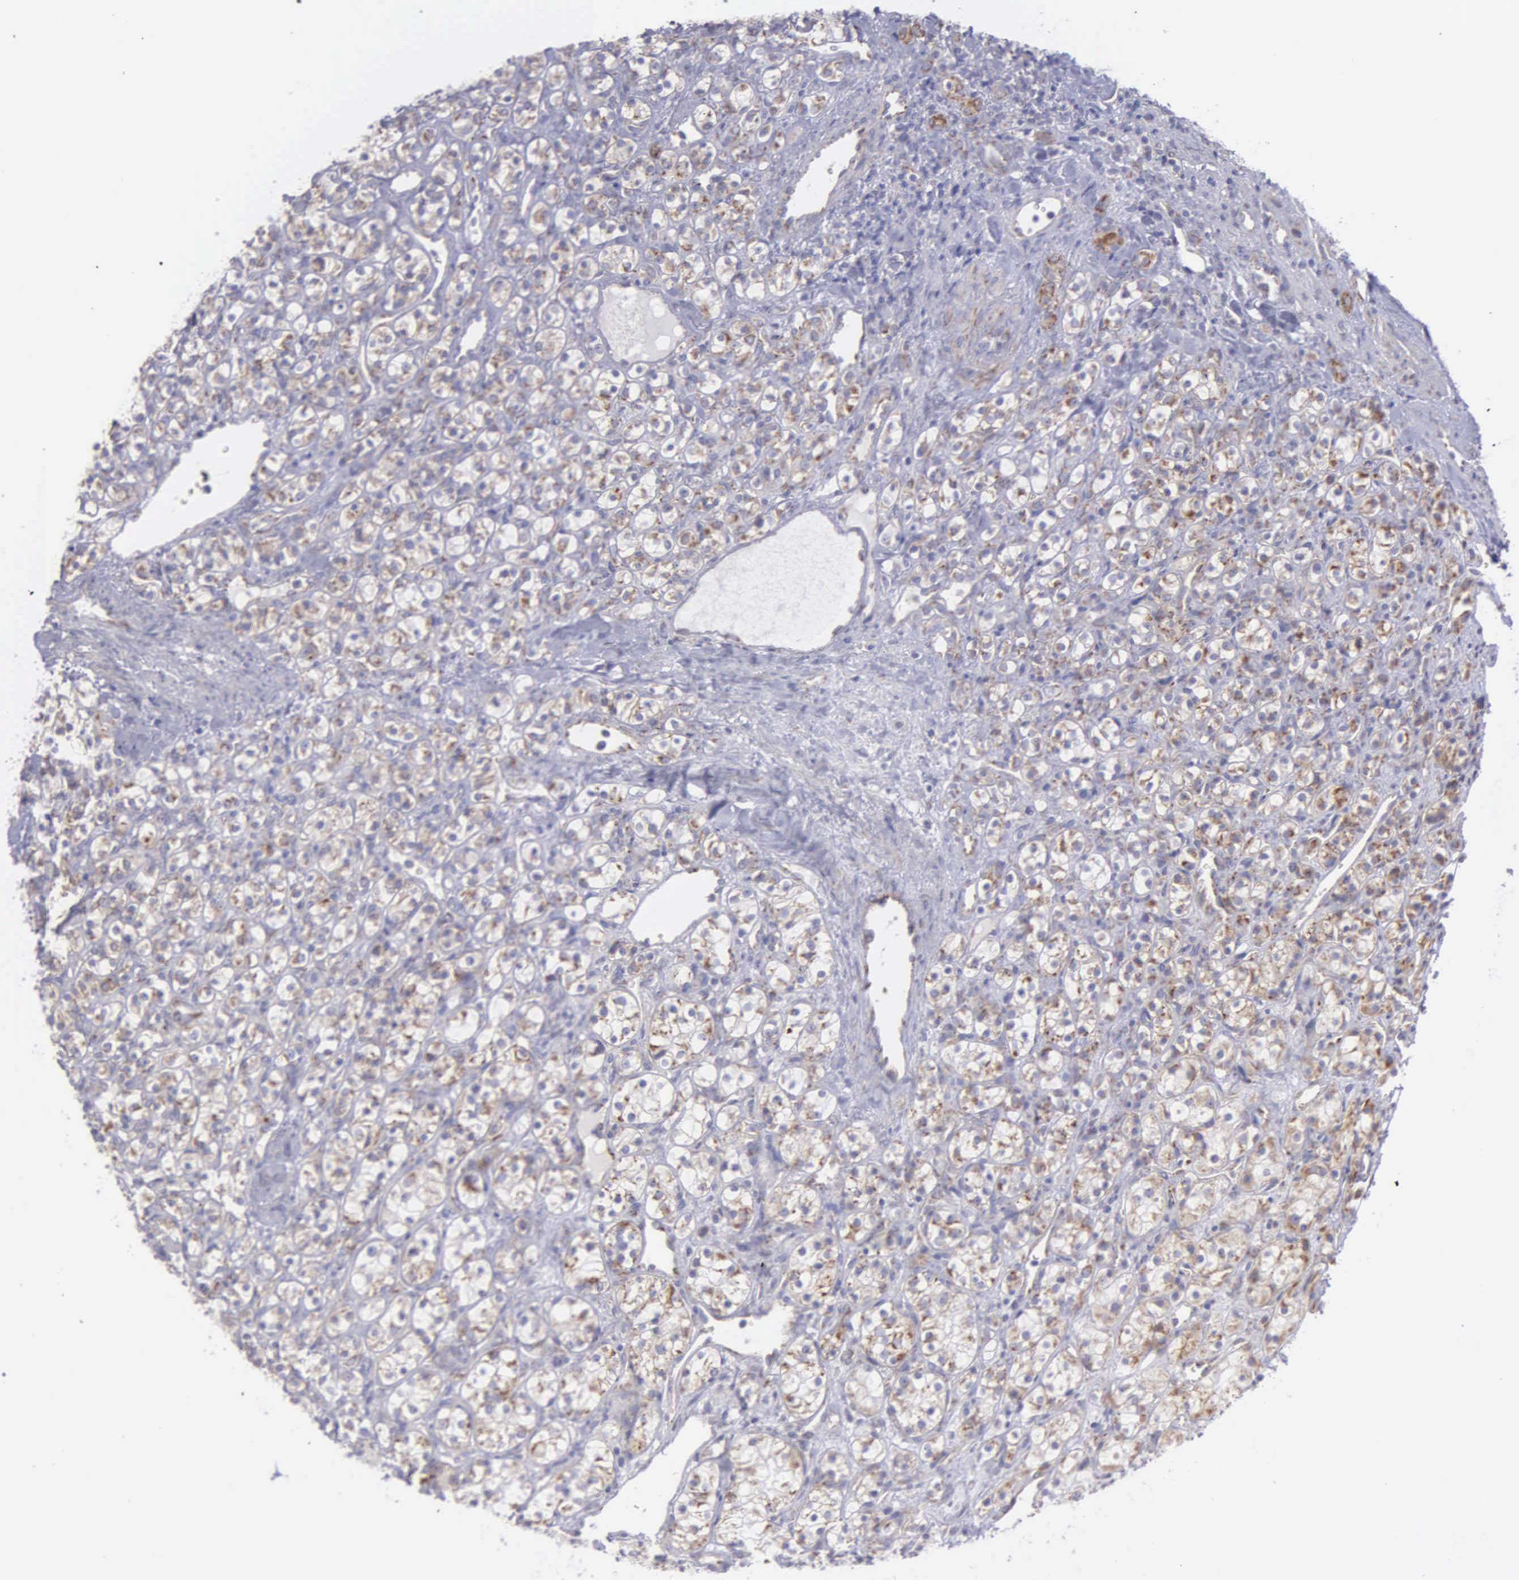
{"staining": {"intensity": "weak", "quantity": "25%-75%", "location": "cytoplasmic/membranous"}, "tissue": "renal cancer", "cell_type": "Tumor cells", "image_type": "cancer", "snomed": [{"axis": "morphology", "description": "Adenocarcinoma, NOS"}, {"axis": "topography", "description": "Kidney"}], "caption": "Tumor cells exhibit weak cytoplasmic/membranous expression in about 25%-75% of cells in adenocarcinoma (renal). The staining was performed using DAB to visualize the protein expression in brown, while the nuclei were stained in blue with hematoxylin (Magnification: 20x).", "gene": "SYNJ2BP", "patient": {"sex": "male", "age": 77}}